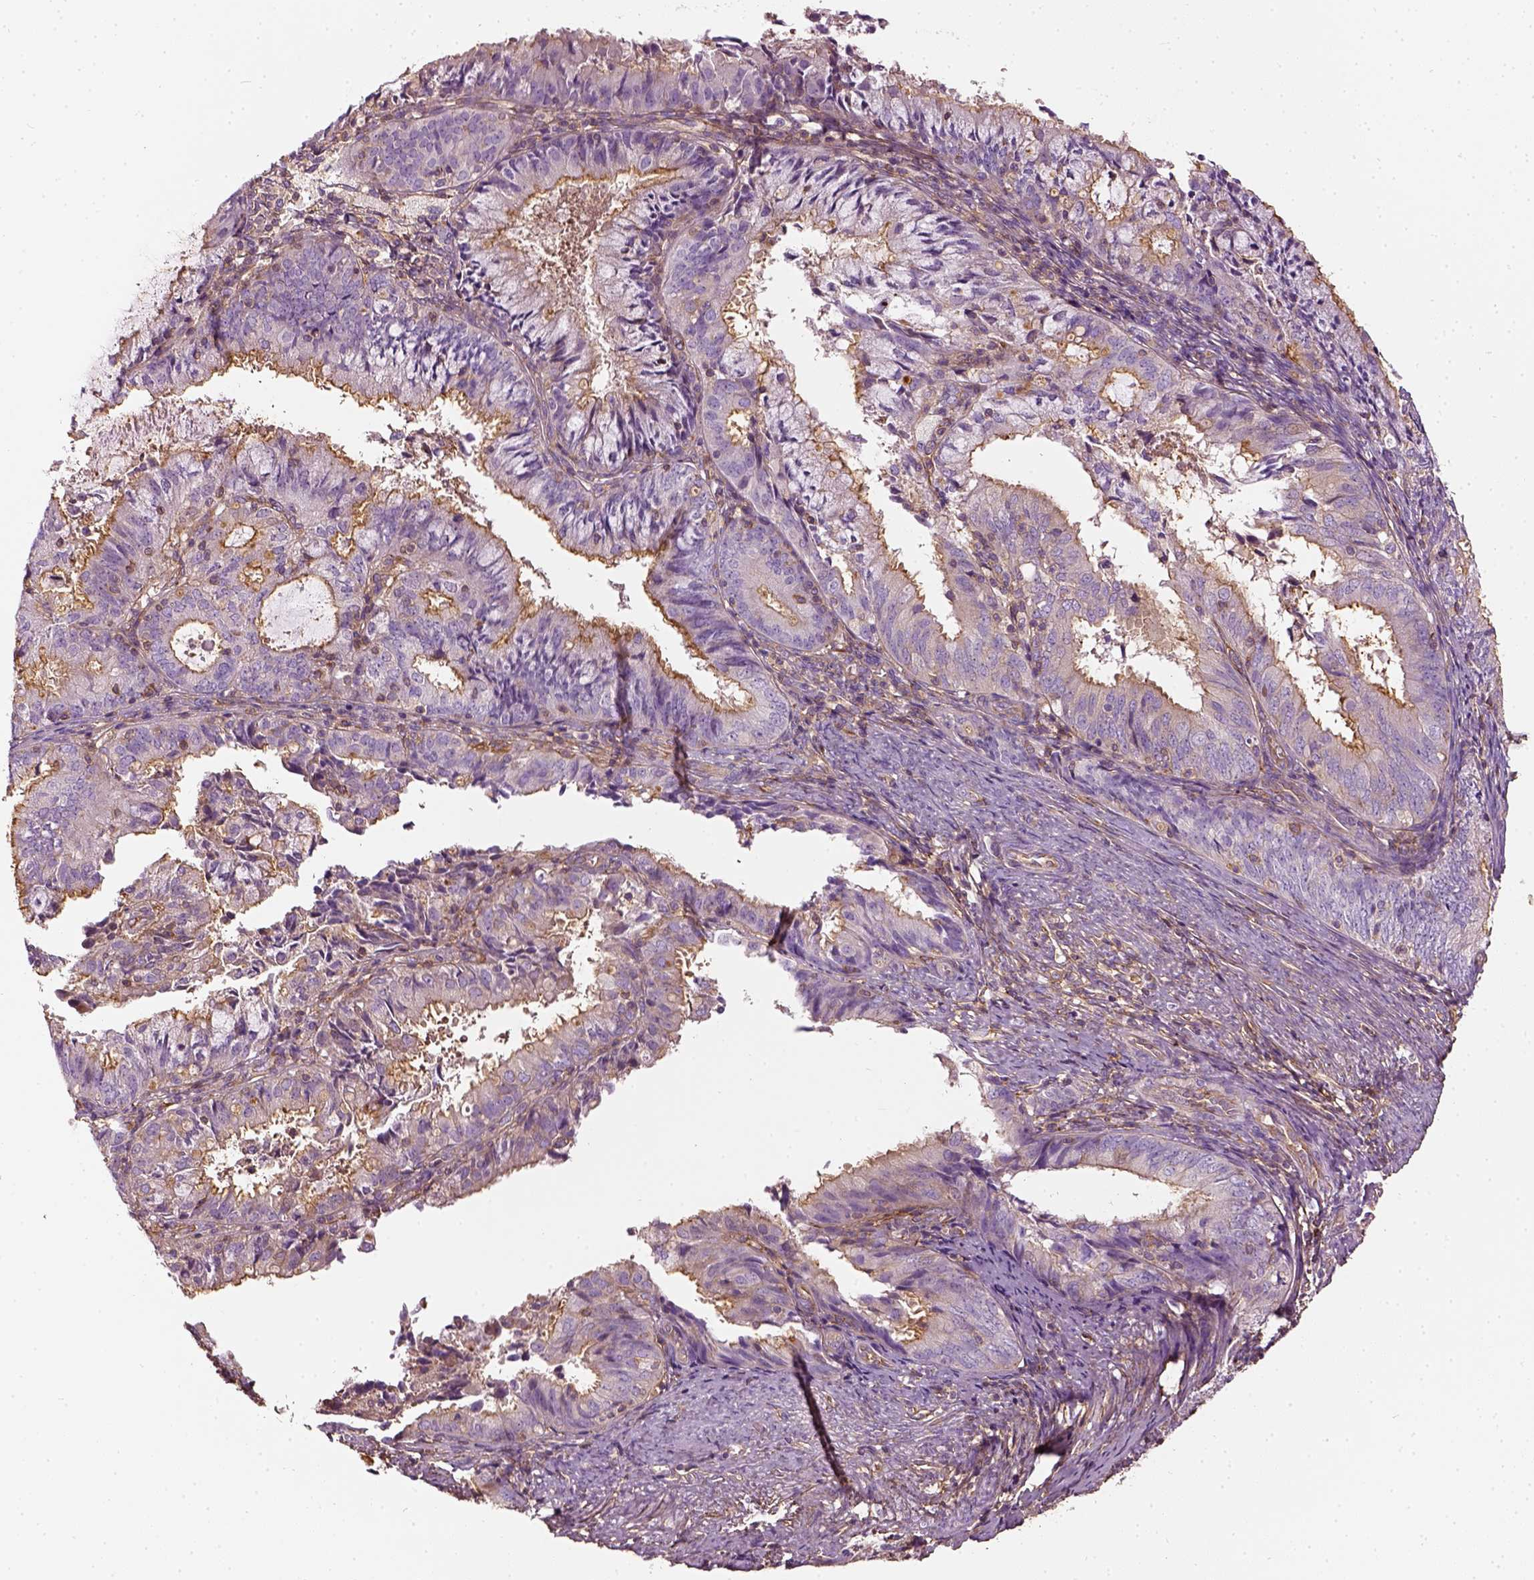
{"staining": {"intensity": "negative", "quantity": "none", "location": "none"}, "tissue": "endometrial cancer", "cell_type": "Tumor cells", "image_type": "cancer", "snomed": [{"axis": "morphology", "description": "Adenocarcinoma, NOS"}, {"axis": "topography", "description": "Endometrium"}], "caption": "The image reveals no significant positivity in tumor cells of endometrial cancer (adenocarcinoma).", "gene": "COL6A2", "patient": {"sex": "female", "age": 57}}